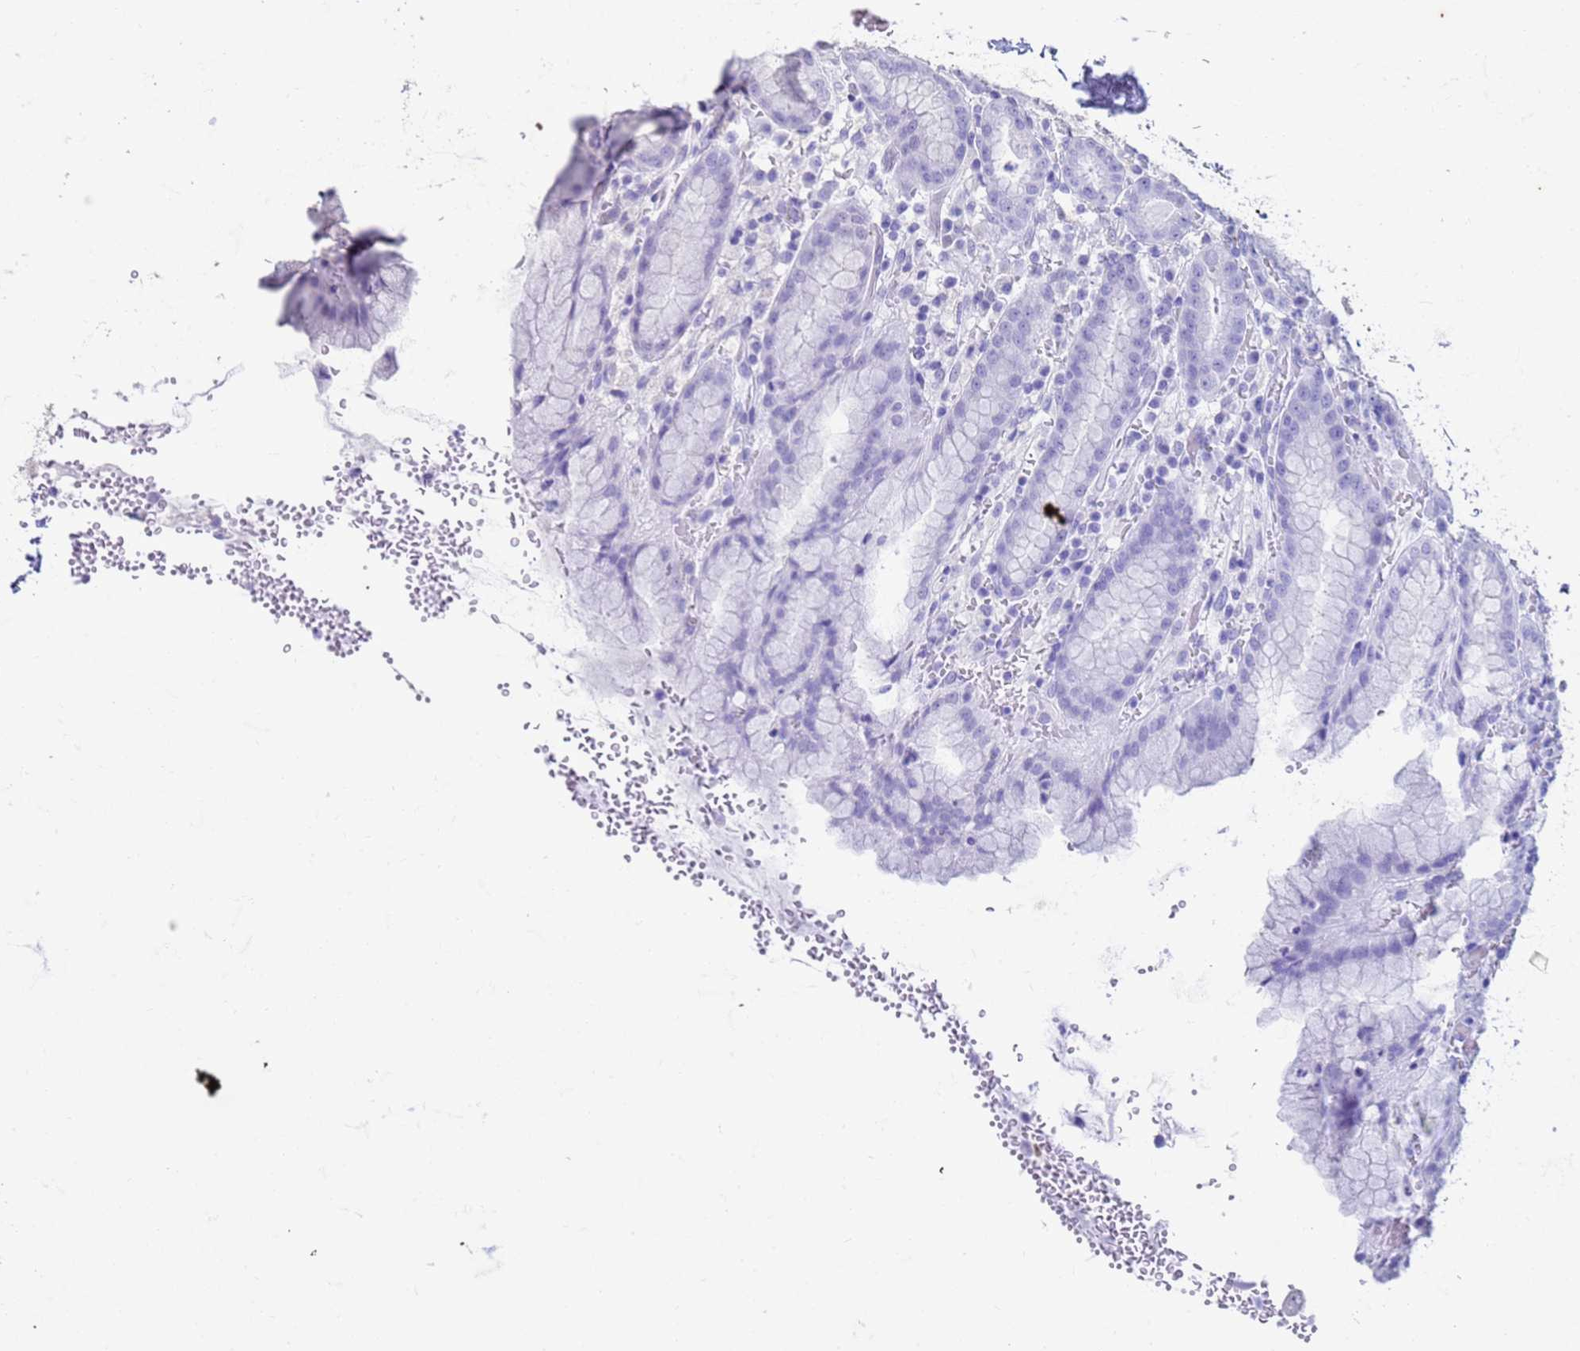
{"staining": {"intensity": "negative", "quantity": "none", "location": "none"}, "tissue": "stomach", "cell_type": "Glandular cells", "image_type": "normal", "snomed": [{"axis": "morphology", "description": "Normal tissue, NOS"}, {"axis": "topography", "description": "Stomach, upper"}], "caption": "Glandular cells are negative for protein expression in benign human stomach. (DAB (3,3'-diaminobenzidine) immunohistochemistry (IHC) visualized using brightfield microscopy, high magnification).", "gene": "SLC25A15", "patient": {"sex": "male", "age": 52}}